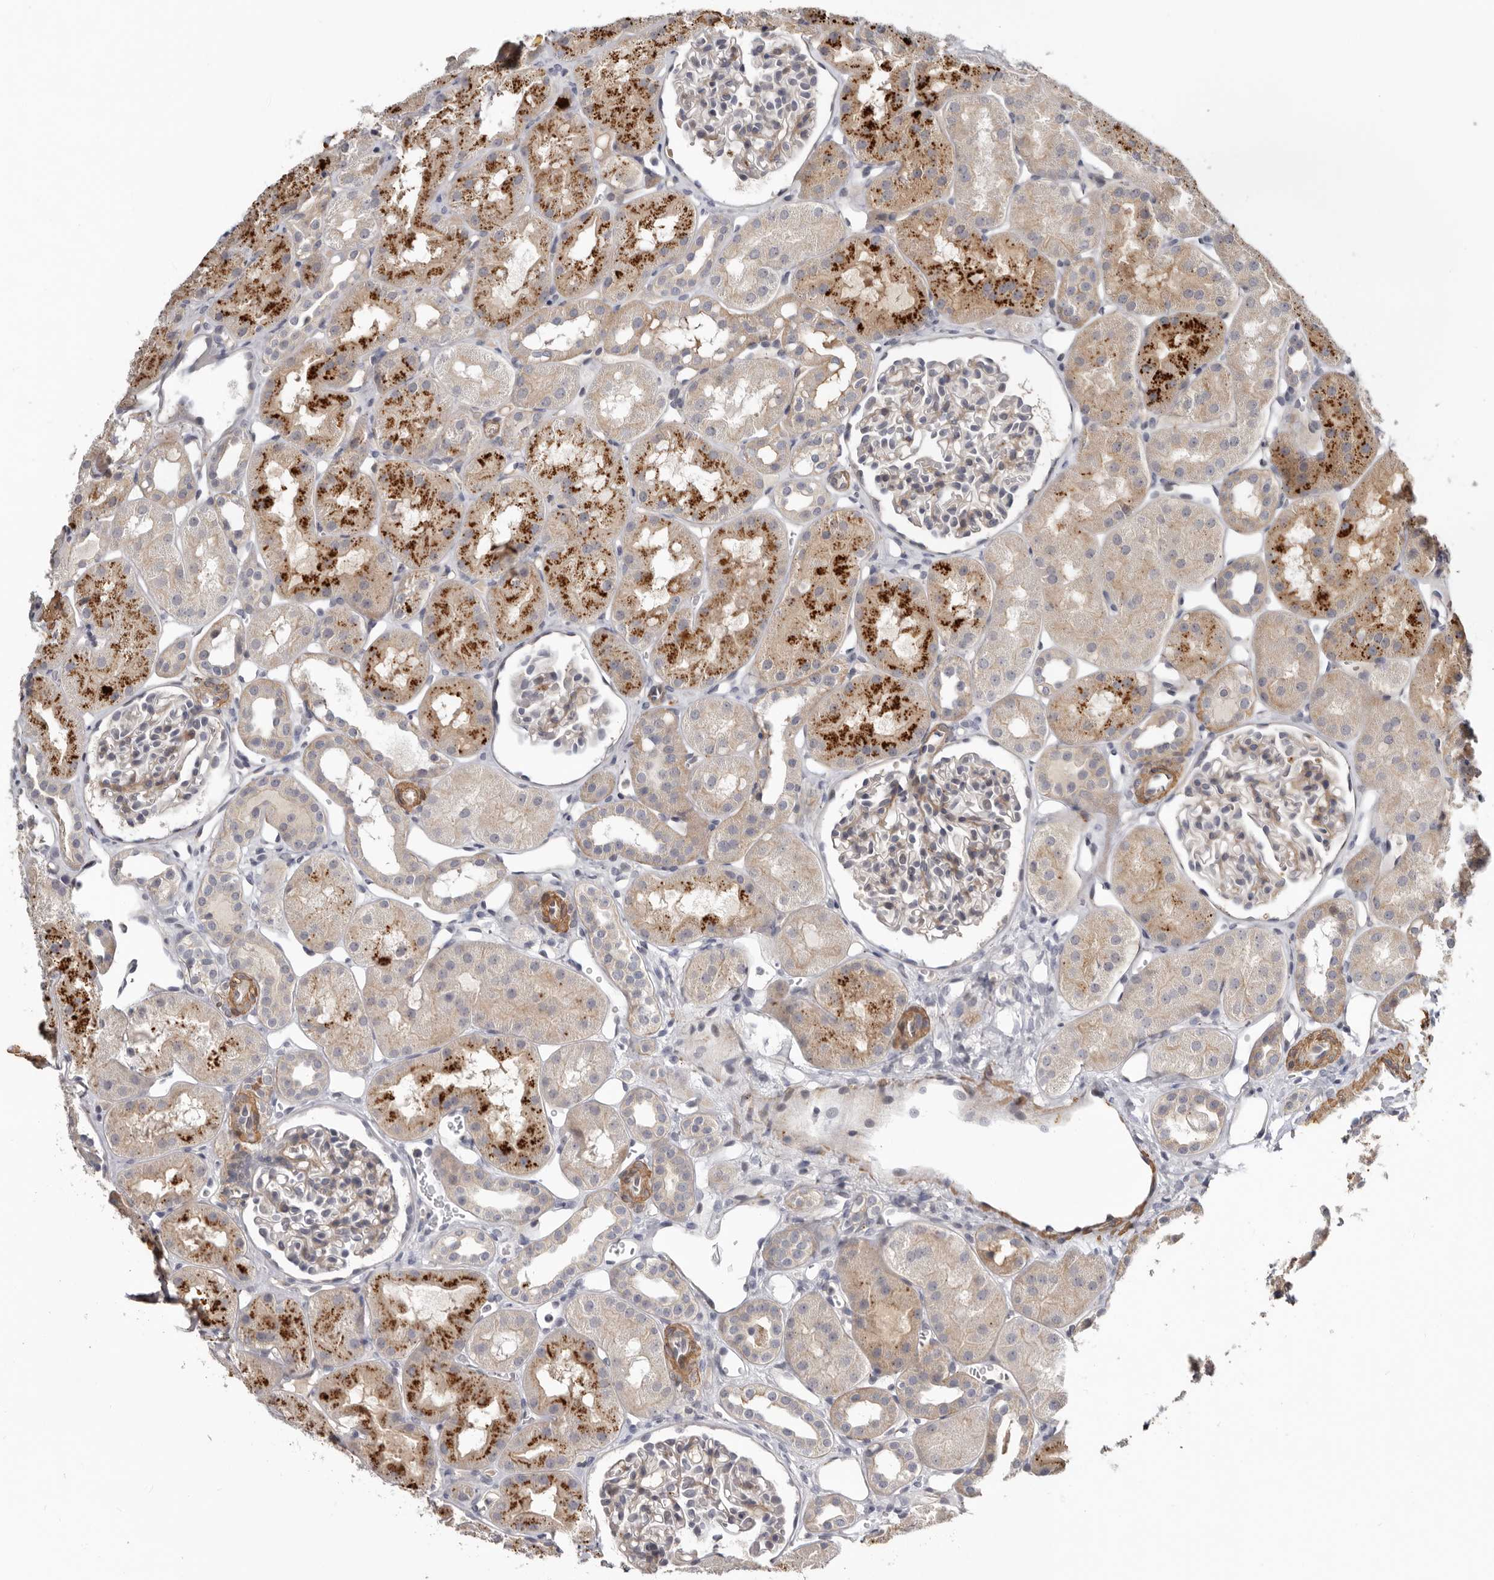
{"staining": {"intensity": "negative", "quantity": "none", "location": "none"}, "tissue": "kidney", "cell_type": "Cells in glomeruli", "image_type": "normal", "snomed": [{"axis": "morphology", "description": "Normal tissue, NOS"}, {"axis": "topography", "description": "Kidney"}], "caption": "Photomicrograph shows no significant protein staining in cells in glomeruli of benign kidney.", "gene": "CDCA8", "patient": {"sex": "male", "age": 16}}